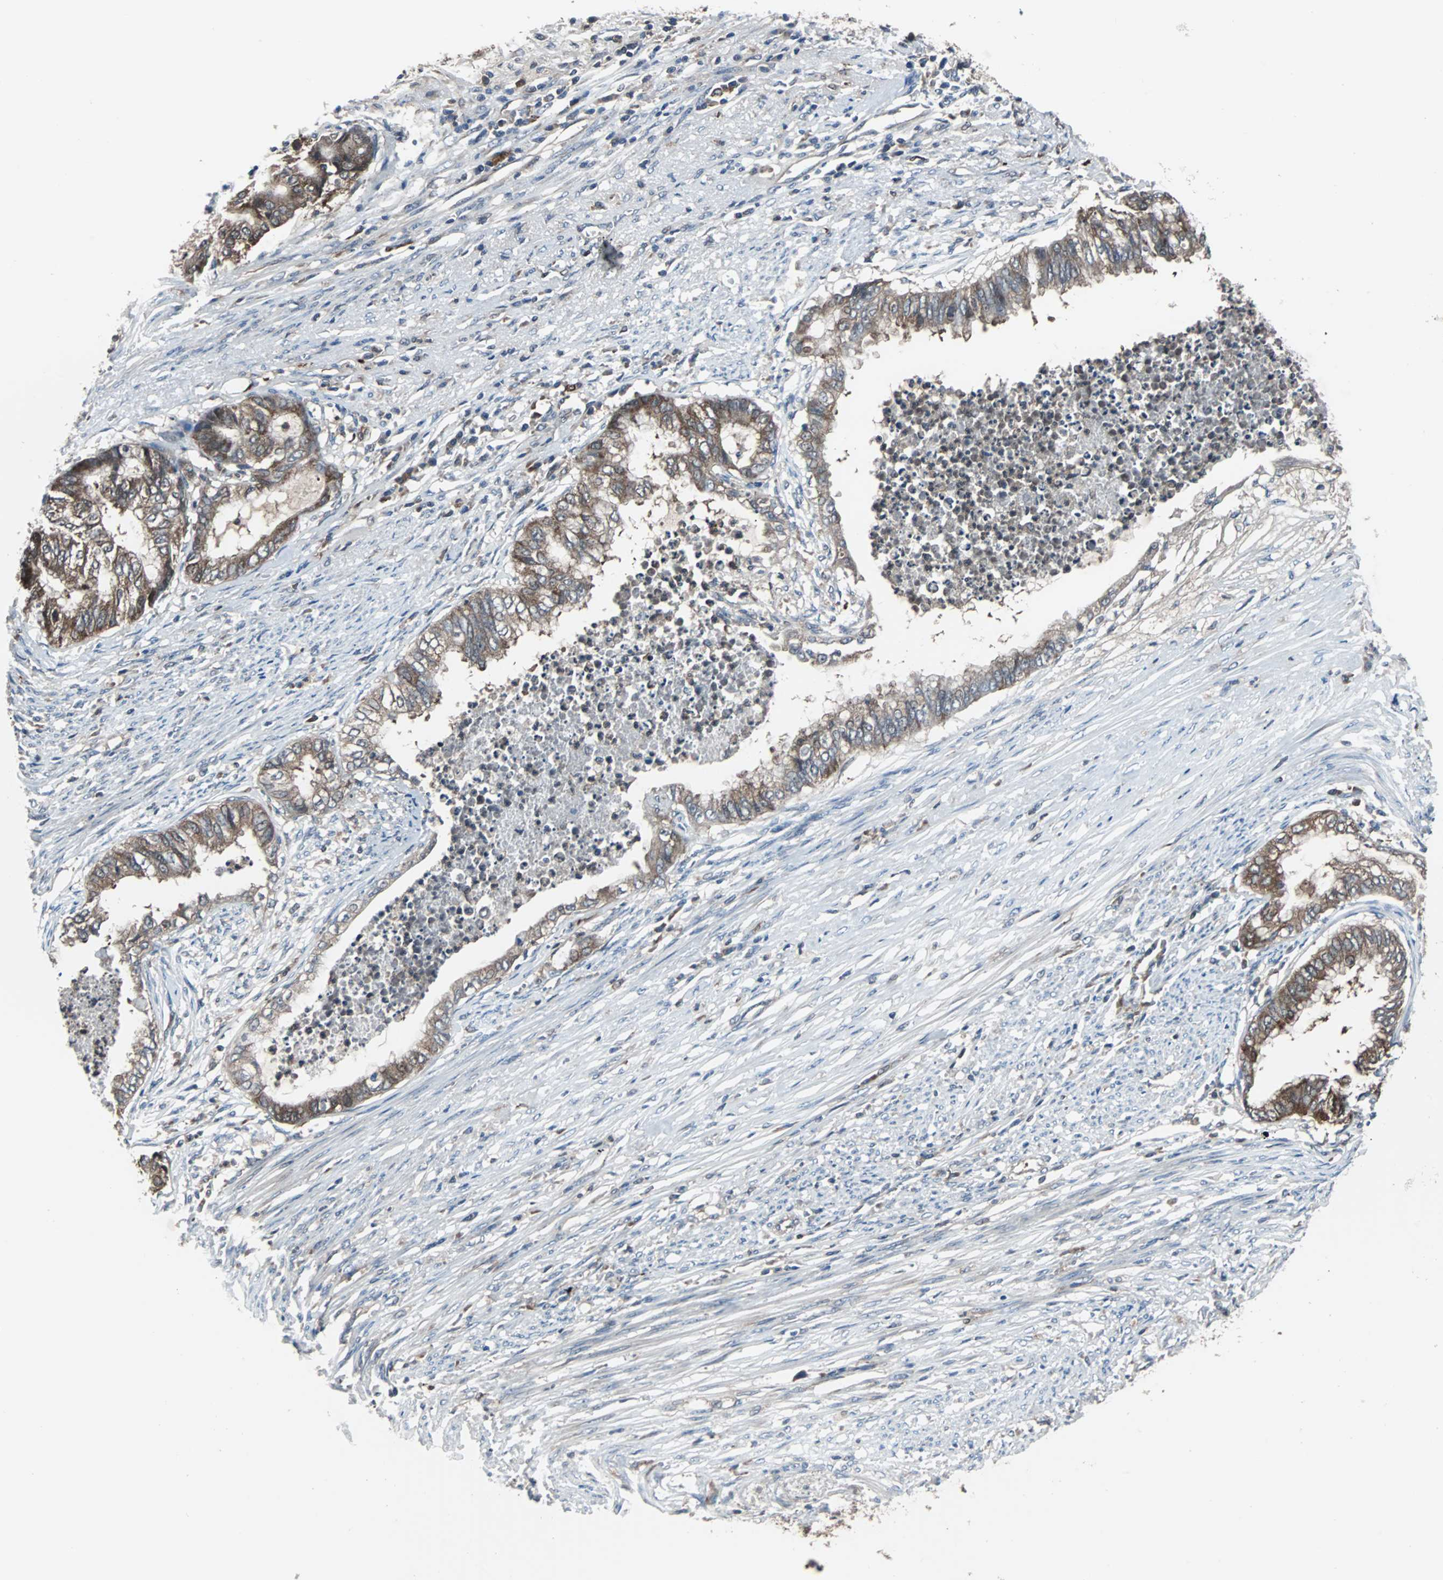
{"staining": {"intensity": "moderate", "quantity": ">75%", "location": "cytoplasmic/membranous"}, "tissue": "endometrial cancer", "cell_type": "Tumor cells", "image_type": "cancer", "snomed": [{"axis": "morphology", "description": "Adenocarcinoma, NOS"}, {"axis": "topography", "description": "Endometrium"}], "caption": "Endometrial cancer tissue shows moderate cytoplasmic/membranous positivity in approximately >75% of tumor cells Nuclei are stained in blue.", "gene": "PAK1", "patient": {"sex": "female", "age": 79}}